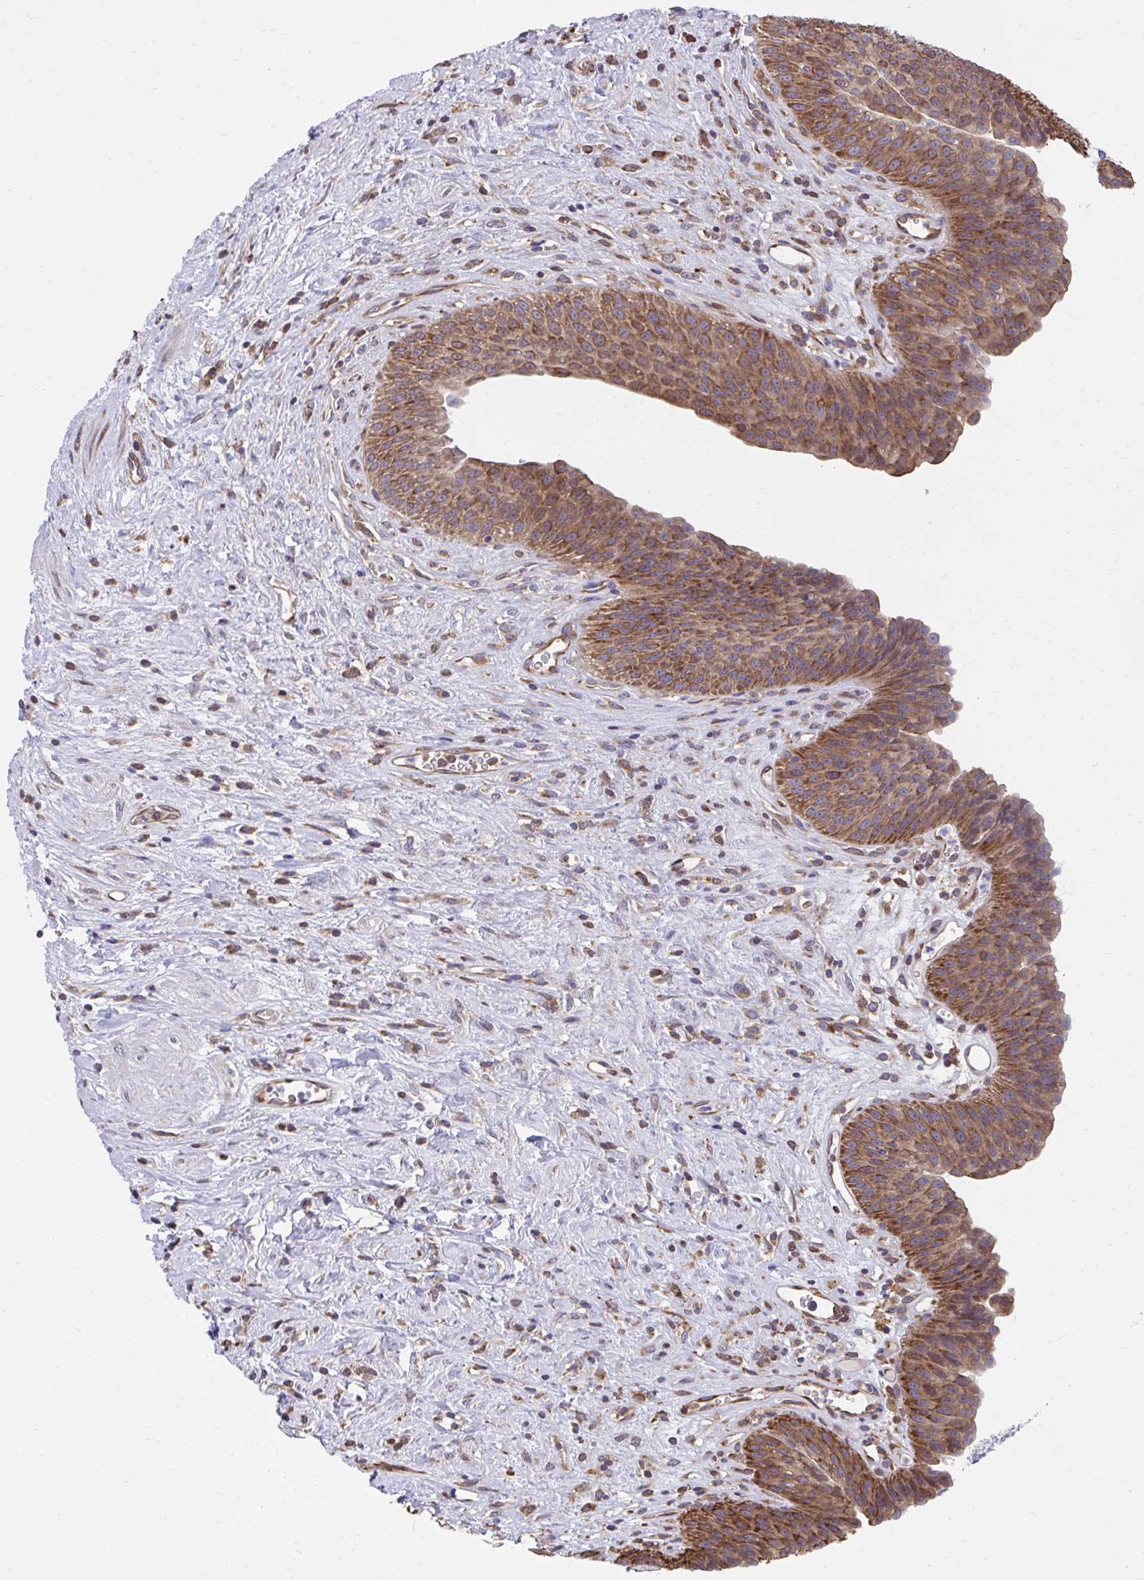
{"staining": {"intensity": "moderate", "quantity": ">75%", "location": "cytoplasmic/membranous"}, "tissue": "urinary bladder", "cell_type": "Urothelial cells", "image_type": "normal", "snomed": [{"axis": "morphology", "description": "Normal tissue, NOS"}, {"axis": "topography", "description": "Urinary bladder"}], "caption": "Normal urinary bladder shows moderate cytoplasmic/membranous expression in approximately >75% of urothelial cells The staining was performed using DAB (3,3'-diaminobenzidine), with brown indicating positive protein expression. Nuclei are stained blue with hematoxylin..", "gene": "ZNF778", "patient": {"sex": "female", "age": 56}}